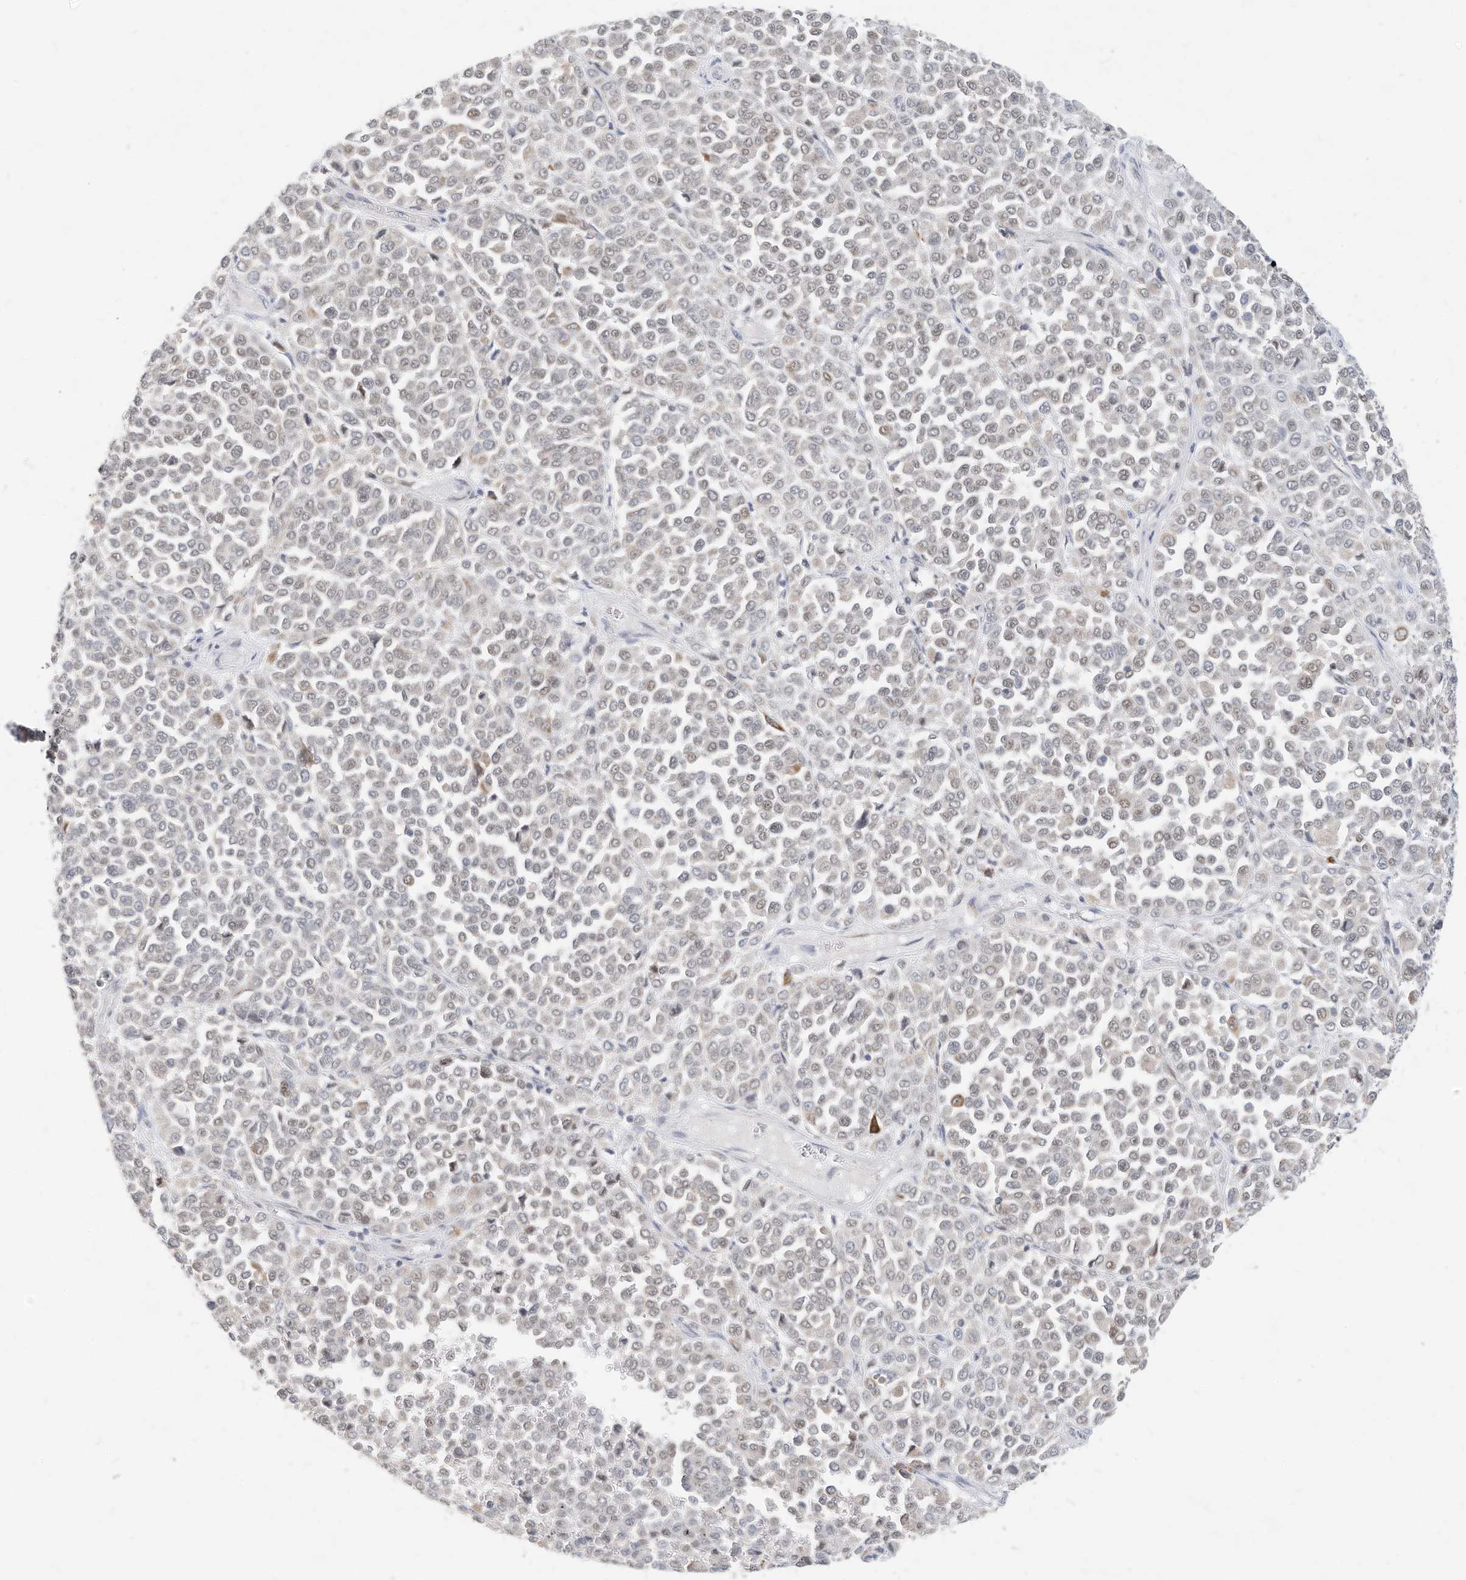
{"staining": {"intensity": "negative", "quantity": "none", "location": "none"}, "tissue": "melanoma", "cell_type": "Tumor cells", "image_type": "cancer", "snomed": [{"axis": "morphology", "description": "Malignant melanoma, Metastatic site"}, {"axis": "topography", "description": "Pancreas"}], "caption": "Immunohistochemical staining of melanoma exhibits no significant expression in tumor cells.", "gene": "OGT", "patient": {"sex": "female", "age": 30}}